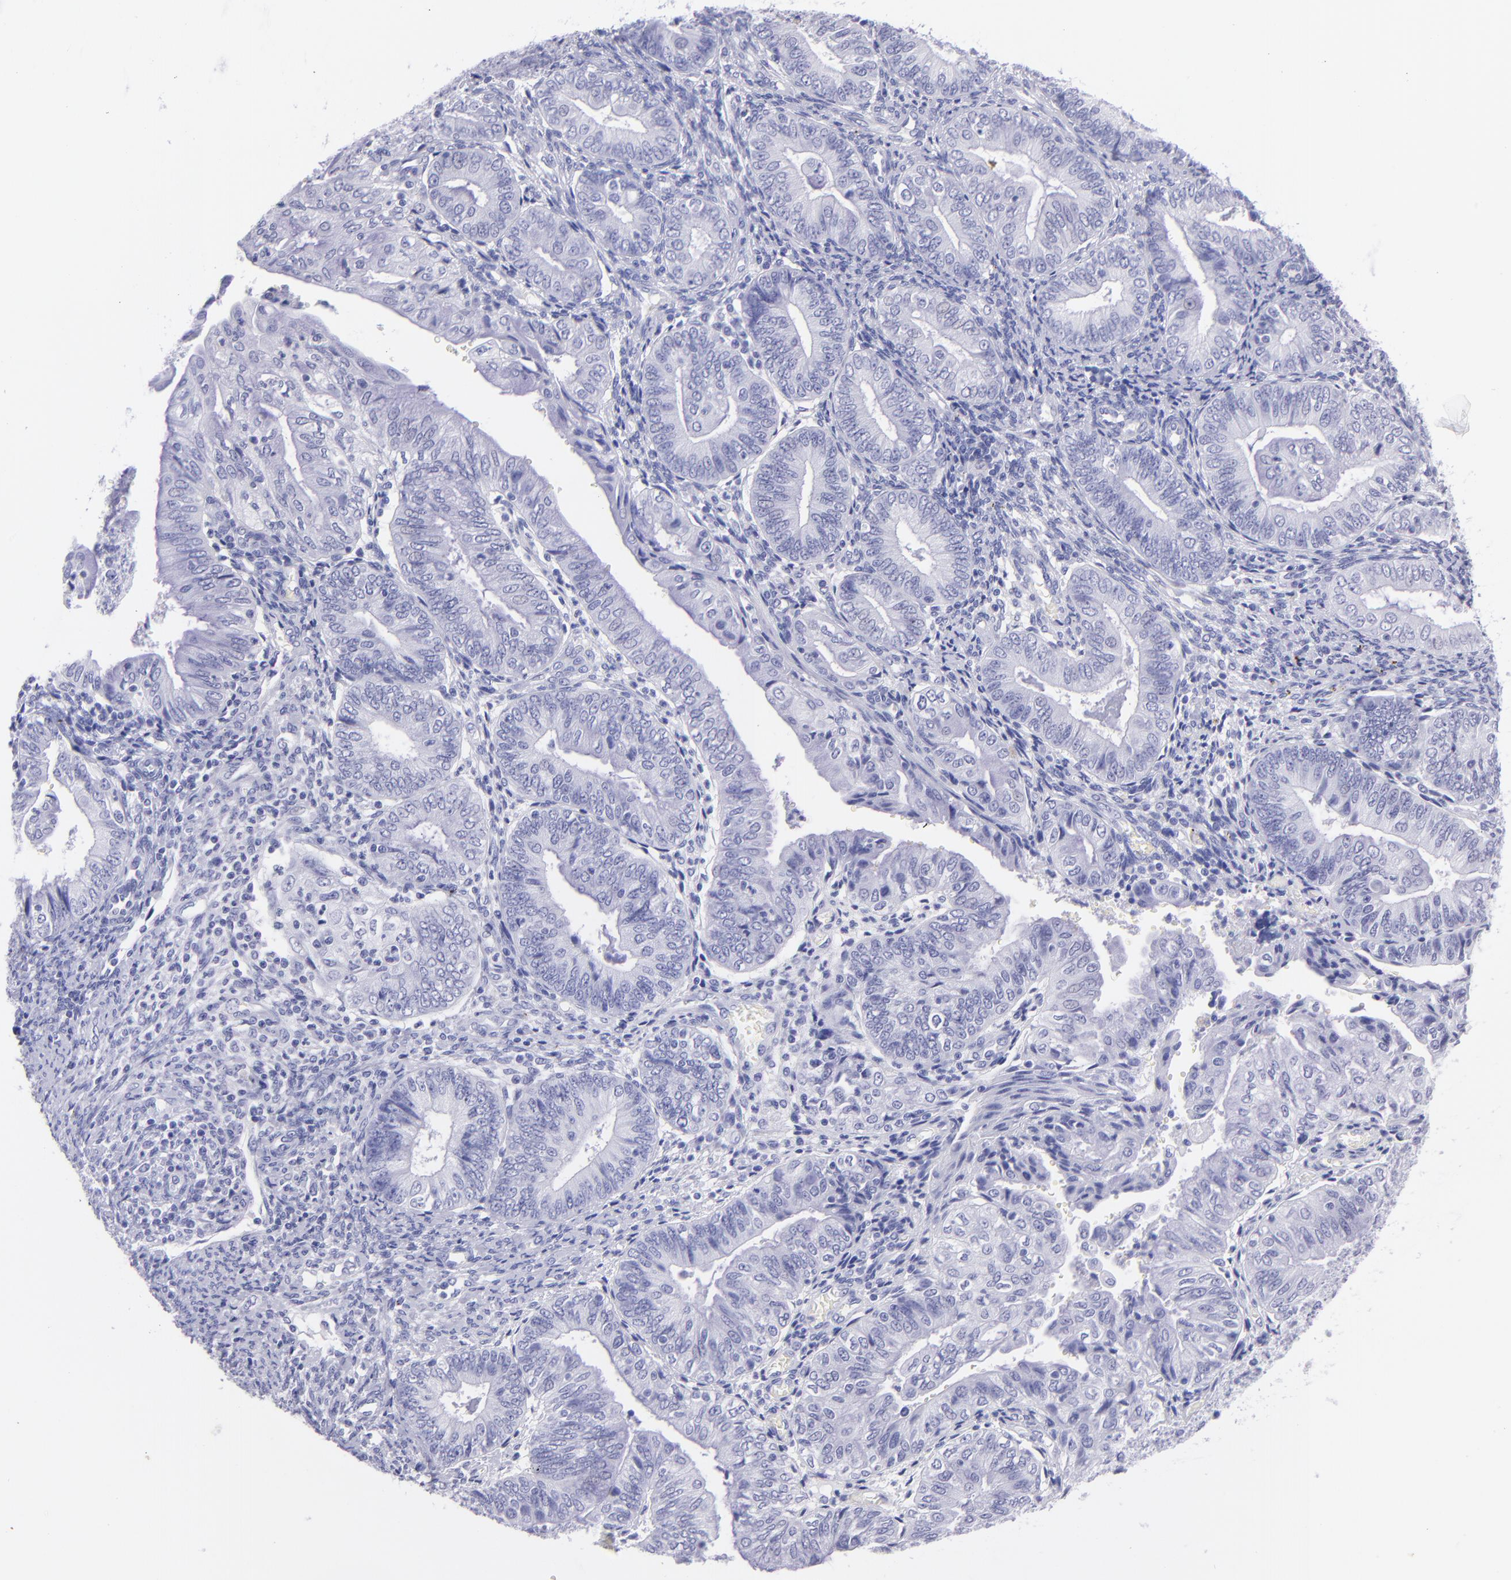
{"staining": {"intensity": "negative", "quantity": "none", "location": "none"}, "tissue": "endometrial cancer", "cell_type": "Tumor cells", "image_type": "cancer", "snomed": [{"axis": "morphology", "description": "Adenocarcinoma, NOS"}, {"axis": "topography", "description": "Endometrium"}], "caption": "Protein analysis of endometrial cancer demonstrates no significant expression in tumor cells.", "gene": "CNP", "patient": {"sex": "female", "age": 55}}